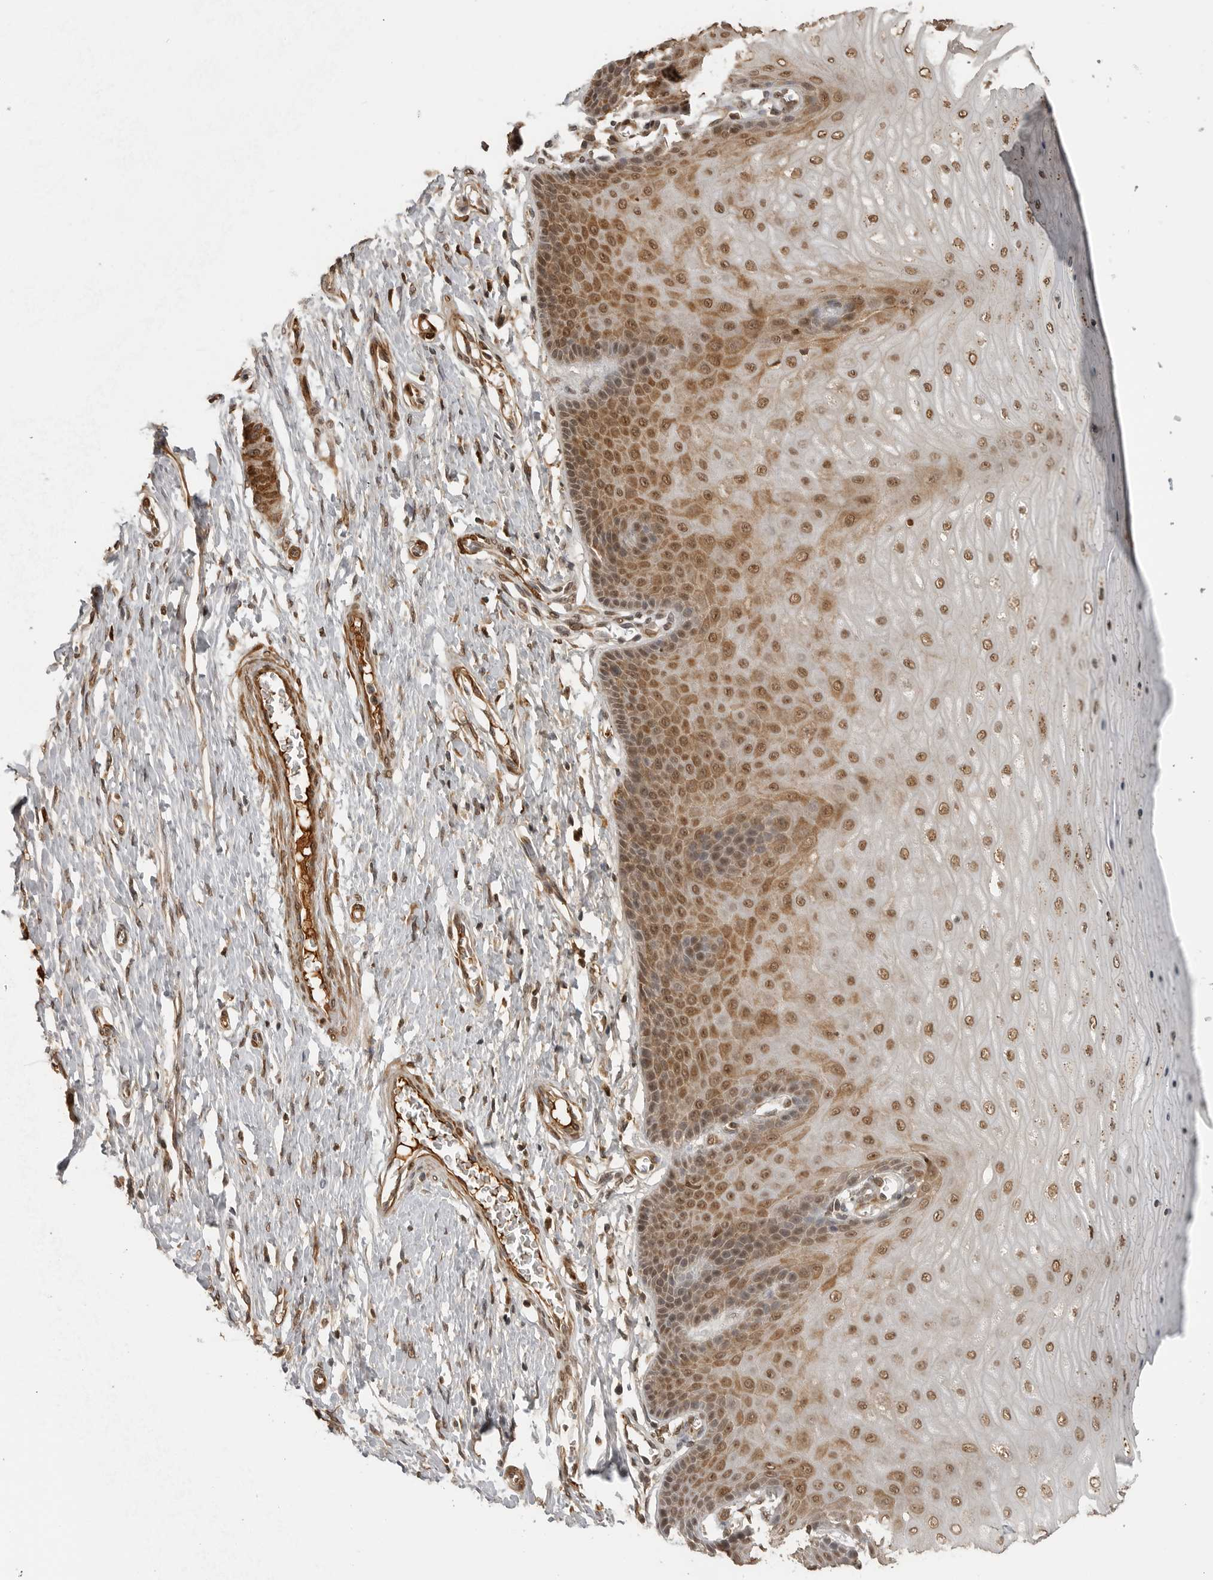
{"staining": {"intensity": "weak", "quantity": "25%-75%", "location": "nuclear"}, "tissue": "cervix", "cell_type": "Glandular cells", "image_type": "normal", "snomed": [{"axis": "morphology", "description": "Normal tissue, NOS"}, {"axis": "topography", "description": "Cervix"}], "caption": "This is a histology image of IHC staining of benign cervix, which shows weak positivity in the nuclear of glandular cells.", "gene": "CLOCK", "patient": {"sex": "female", "age": 55}}